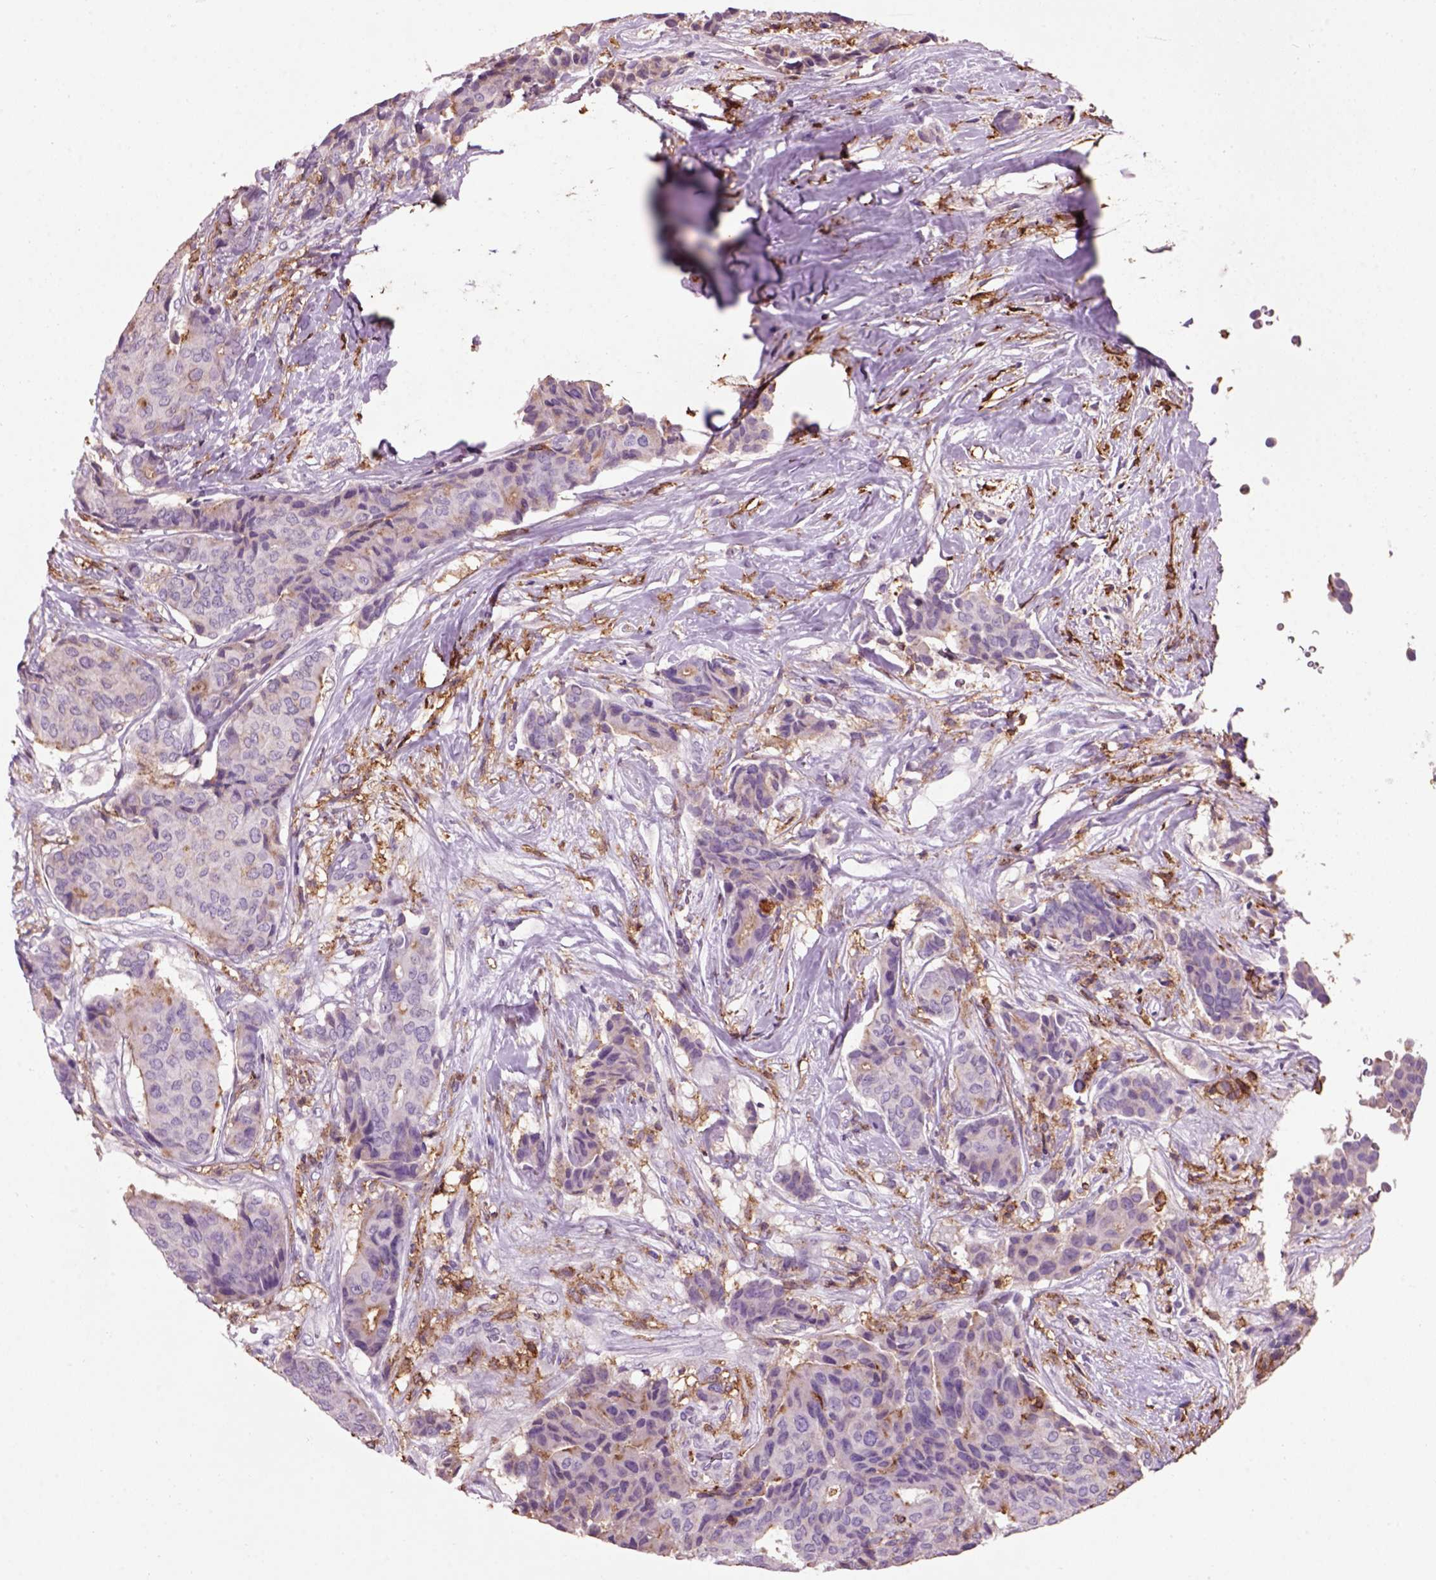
{"staining": {"intensity": "negative", "quantity": "none", "location": "none"}, "tissue": "breast cancer", "cell_type": "Tumor cells", "image_type": "cancer", "snomed": [{"axis": "morphology", "description": "Duct carcinoma"}, {"axis": "topography", "description": "Breast"}], "caption": "An IHC photomicrograph of breast cancer (invasive ductal carcinoma) is shown. There is no staining in tumor cells of breast cancer (invasive ductal carcinoma). (DAB immunohistochemistry (IHC) with hematoxylin counter stain).", "gene": "CD14", "patient": {"sex": "female", "age": 75}}